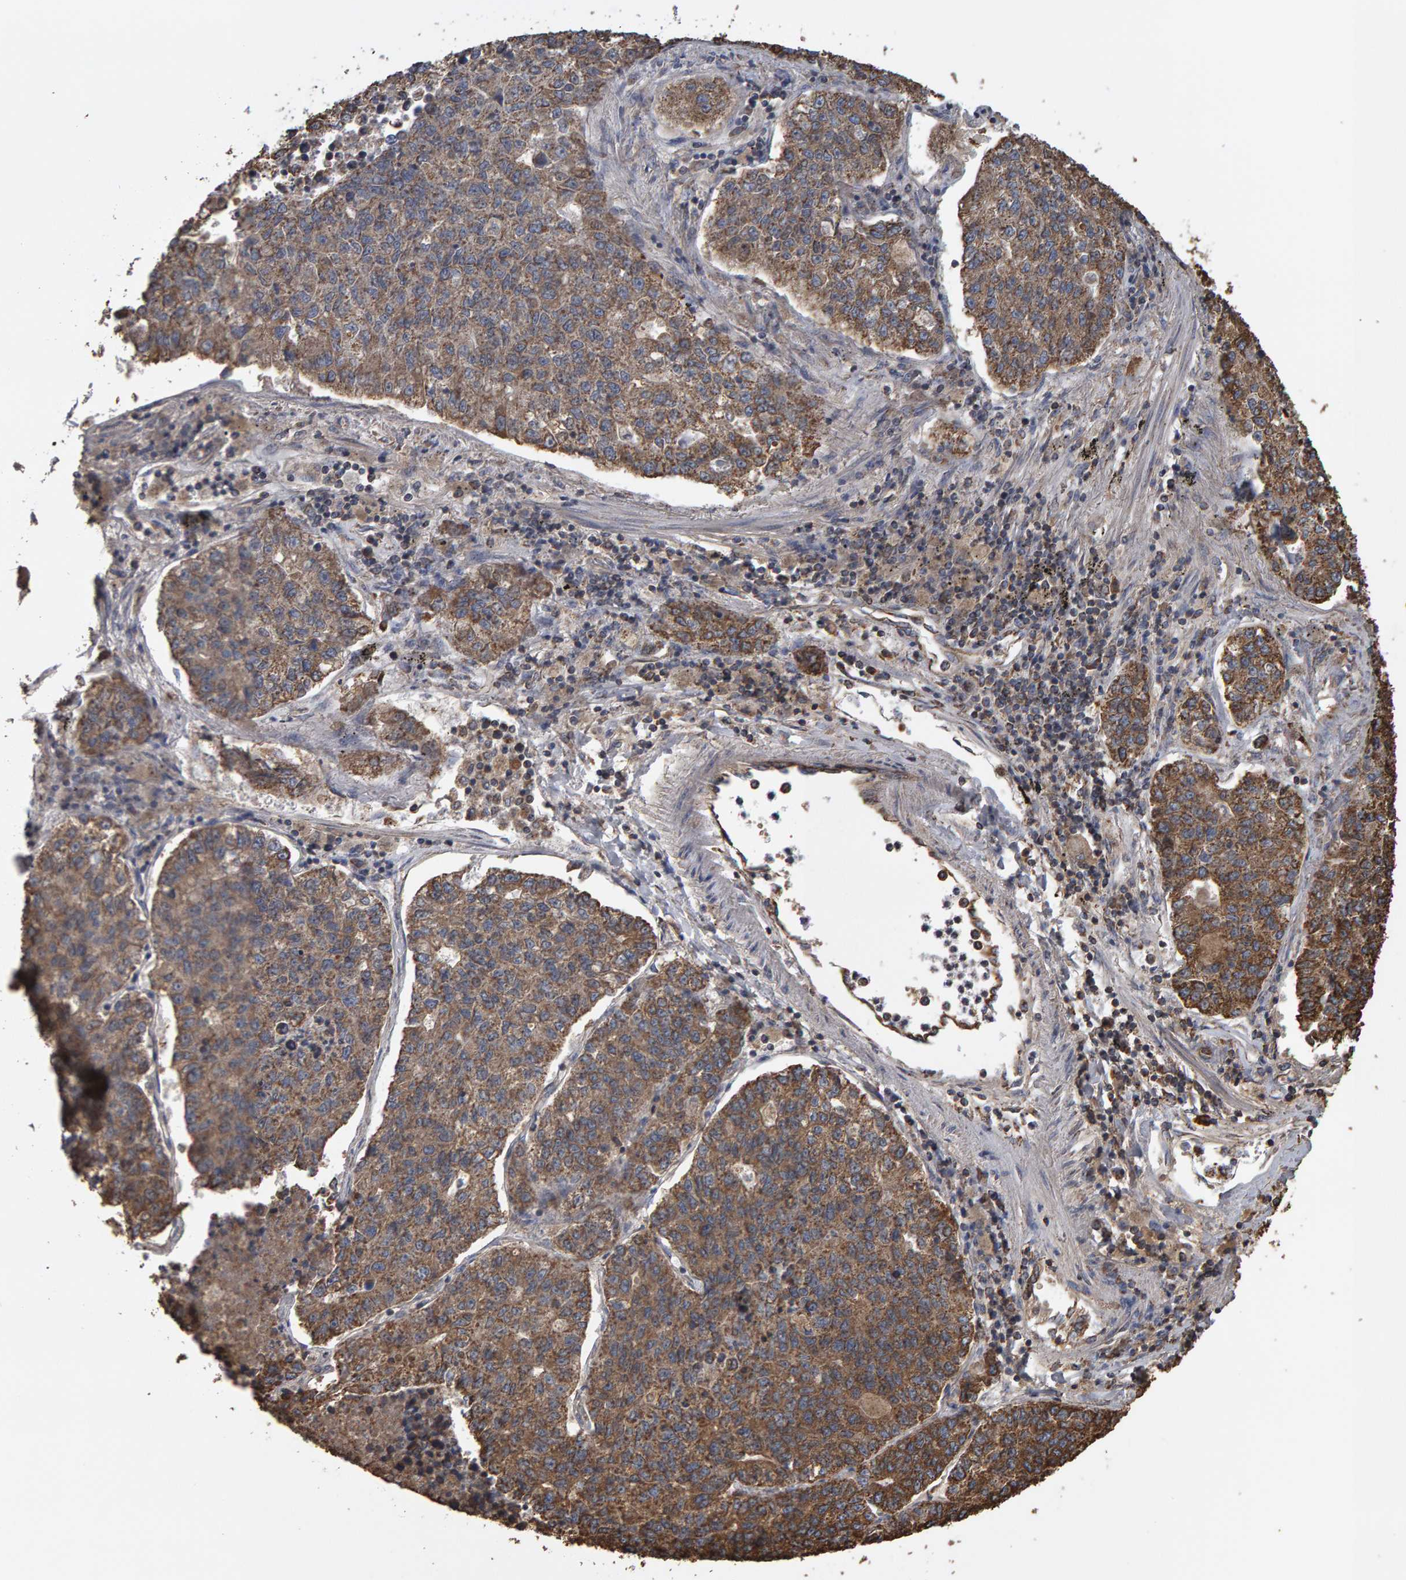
{"staining": {"intensity": "moderate", "quantity": ">75%", "location": "cytoplasmic/membranous"}, "tissue": "lung cancer", "cell_type": "Tumor cells", "image_type": "cancer", "snomed": [{"axis": "morphology", "description": "Adenocarcinoma, NOS"}, {"axis": "topography", "description": "Lung"}], "caption": "Protein analysis of lung adenocarcinoma tissue displays moderate cytoplasmic/membranous positivity in approximately >75% of tumor cells.", "gene": "TOM1L1", "patient": {"sex": "male", "age": 49}}